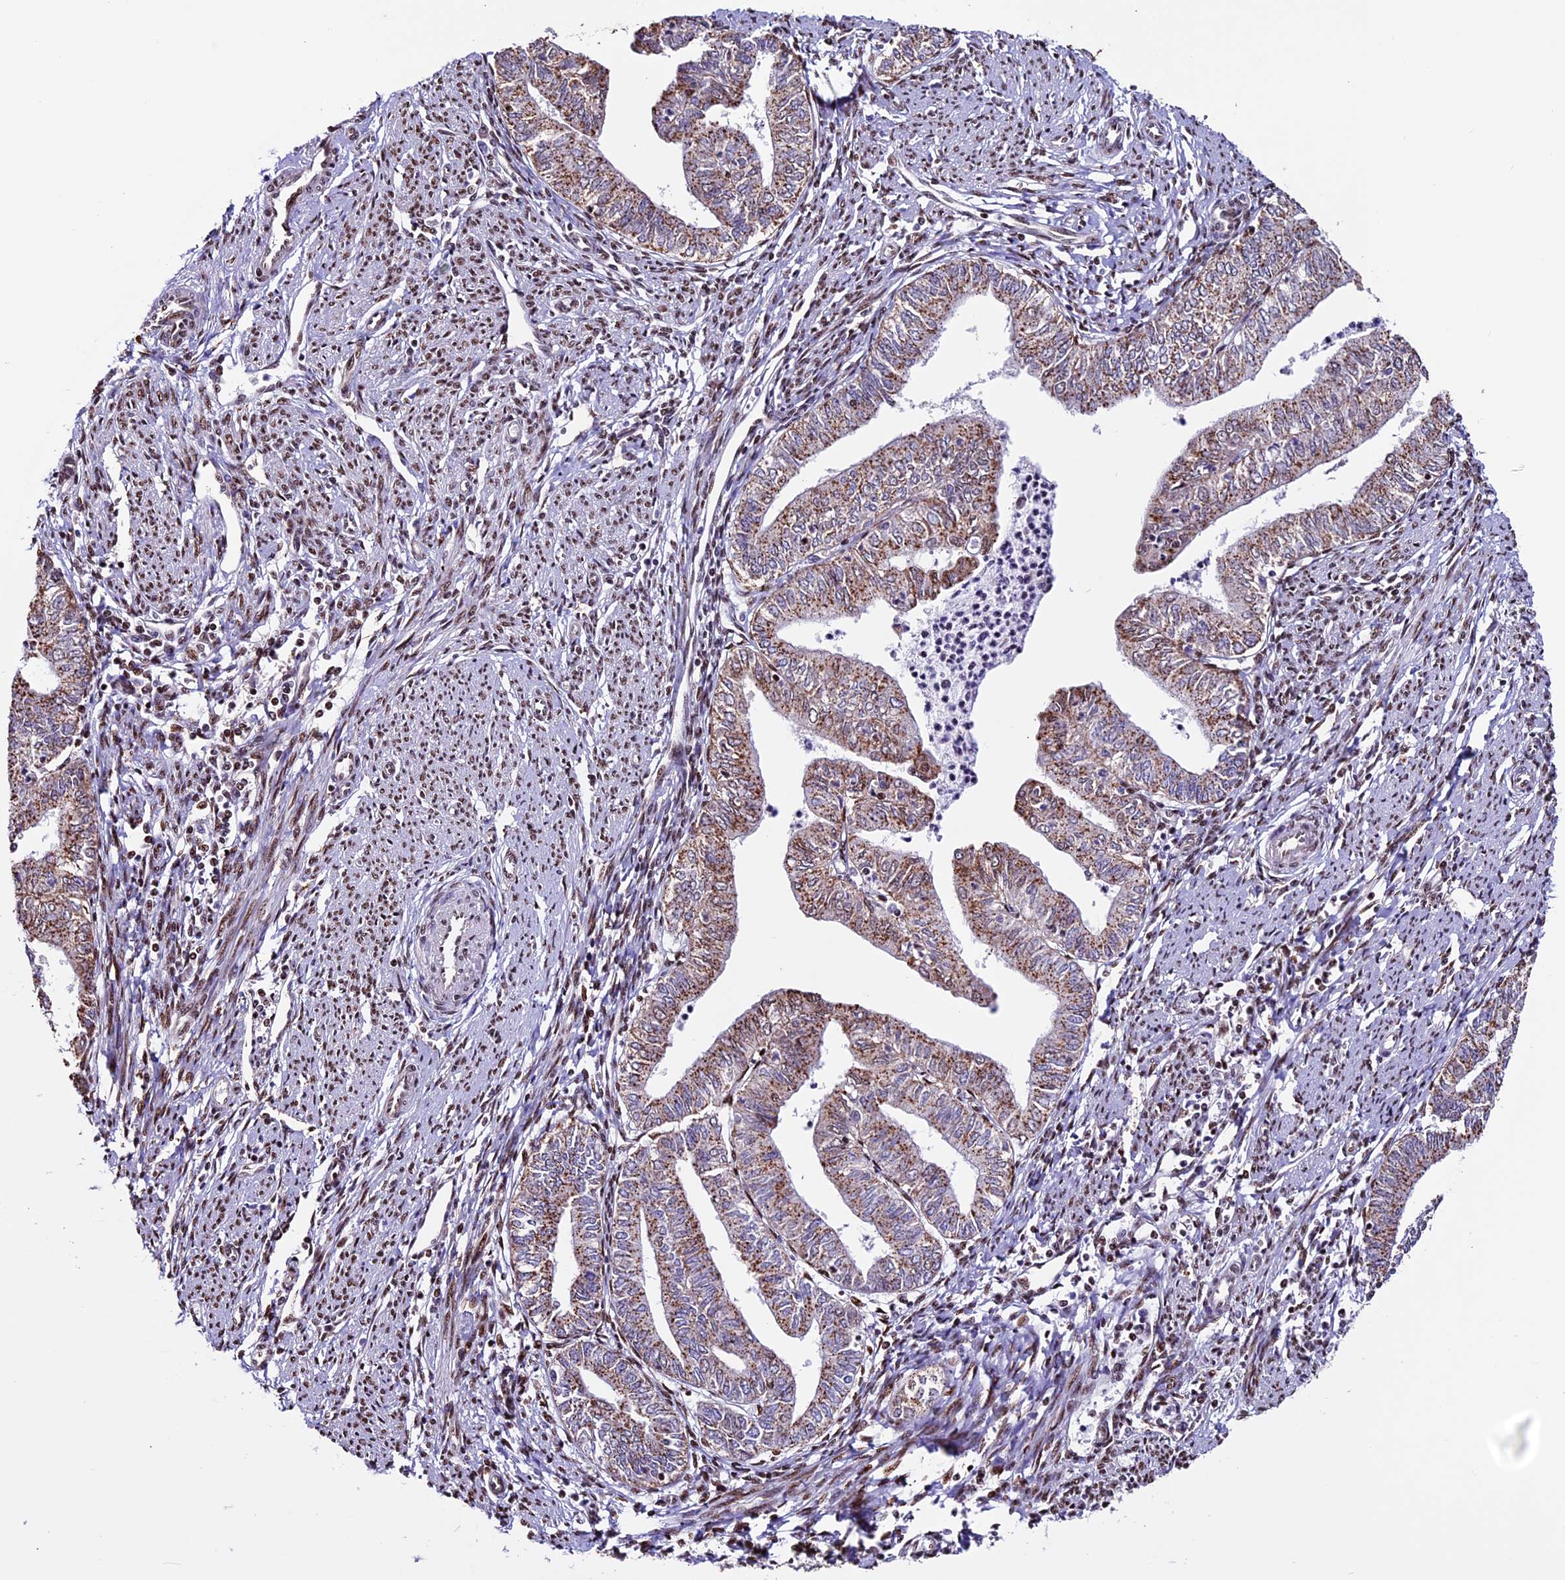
{"staining": {"intensity": "moderate", "quantity": ">75%", "location": "cytoplasmic/membranous,nuclear"}, "tissue": "endometrial cancer", "cell_type": "Tumor cells", "image_type": "cancer", "snomed": [{"axis": "morphology", "description": "Adenocarcinoma, NOS"}, {"axis": "topography", "description": "Endometrium"}], "caption": "DAB immunohistochemical staining of human endometrial cancer (adenocarcinoma) displays moderate cytoplasmic/membranous and nuclear protein positivity in approximately >75% of tumor cells. The staining is performed using DAB (3,3'-diaminobenzidine) brown chromogen to label protein expression. The nuclei are counter-stained blue using hematoxylin.", "gene": "RINL", "patient": {"sex": "female", "age": 66}}